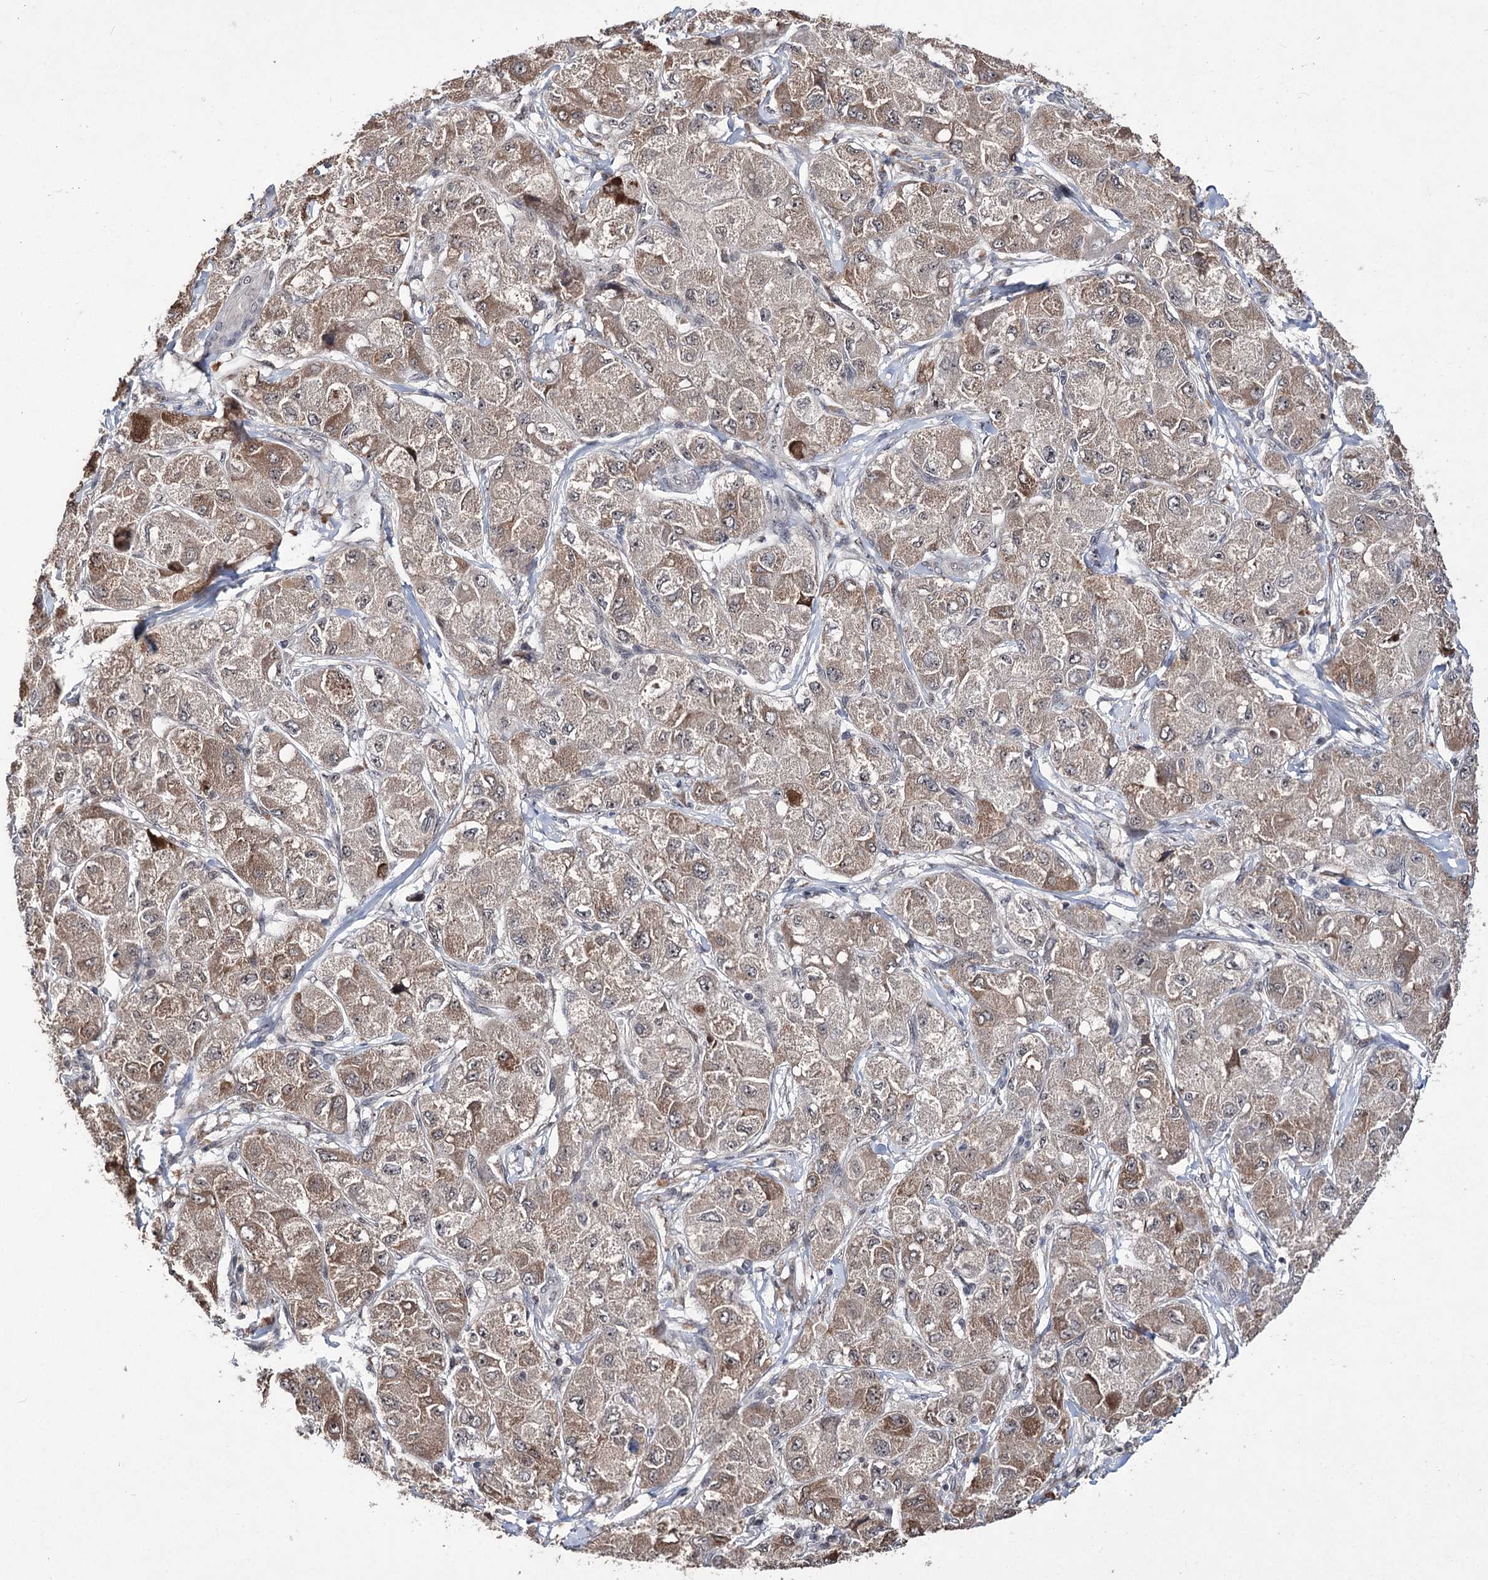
{"staining": {"intensity": "moderate", "quantity": ">75%", "location": "cytoplasmic/membranous,nuclear"}, "tissue": "liver cancer", "cell_type": "Tumor cells", "image_type": "cancer", "snomed": [{"axis": "morphology", "description": "Carcinoma, Hepatocellular, NOS"}, {"axis": "topography", "description": "Liver"}], "caption": "This image demonstrates immunohistochemistry (IHC) staining of human liver cancer (hepatocellular carcinoma), with medium moderate cytoplasmic/membranous and nuclear positivity in about >75% of tumor cells.", "gene": "VGLL4", "patient": {"sex": "male", "age": 80}}